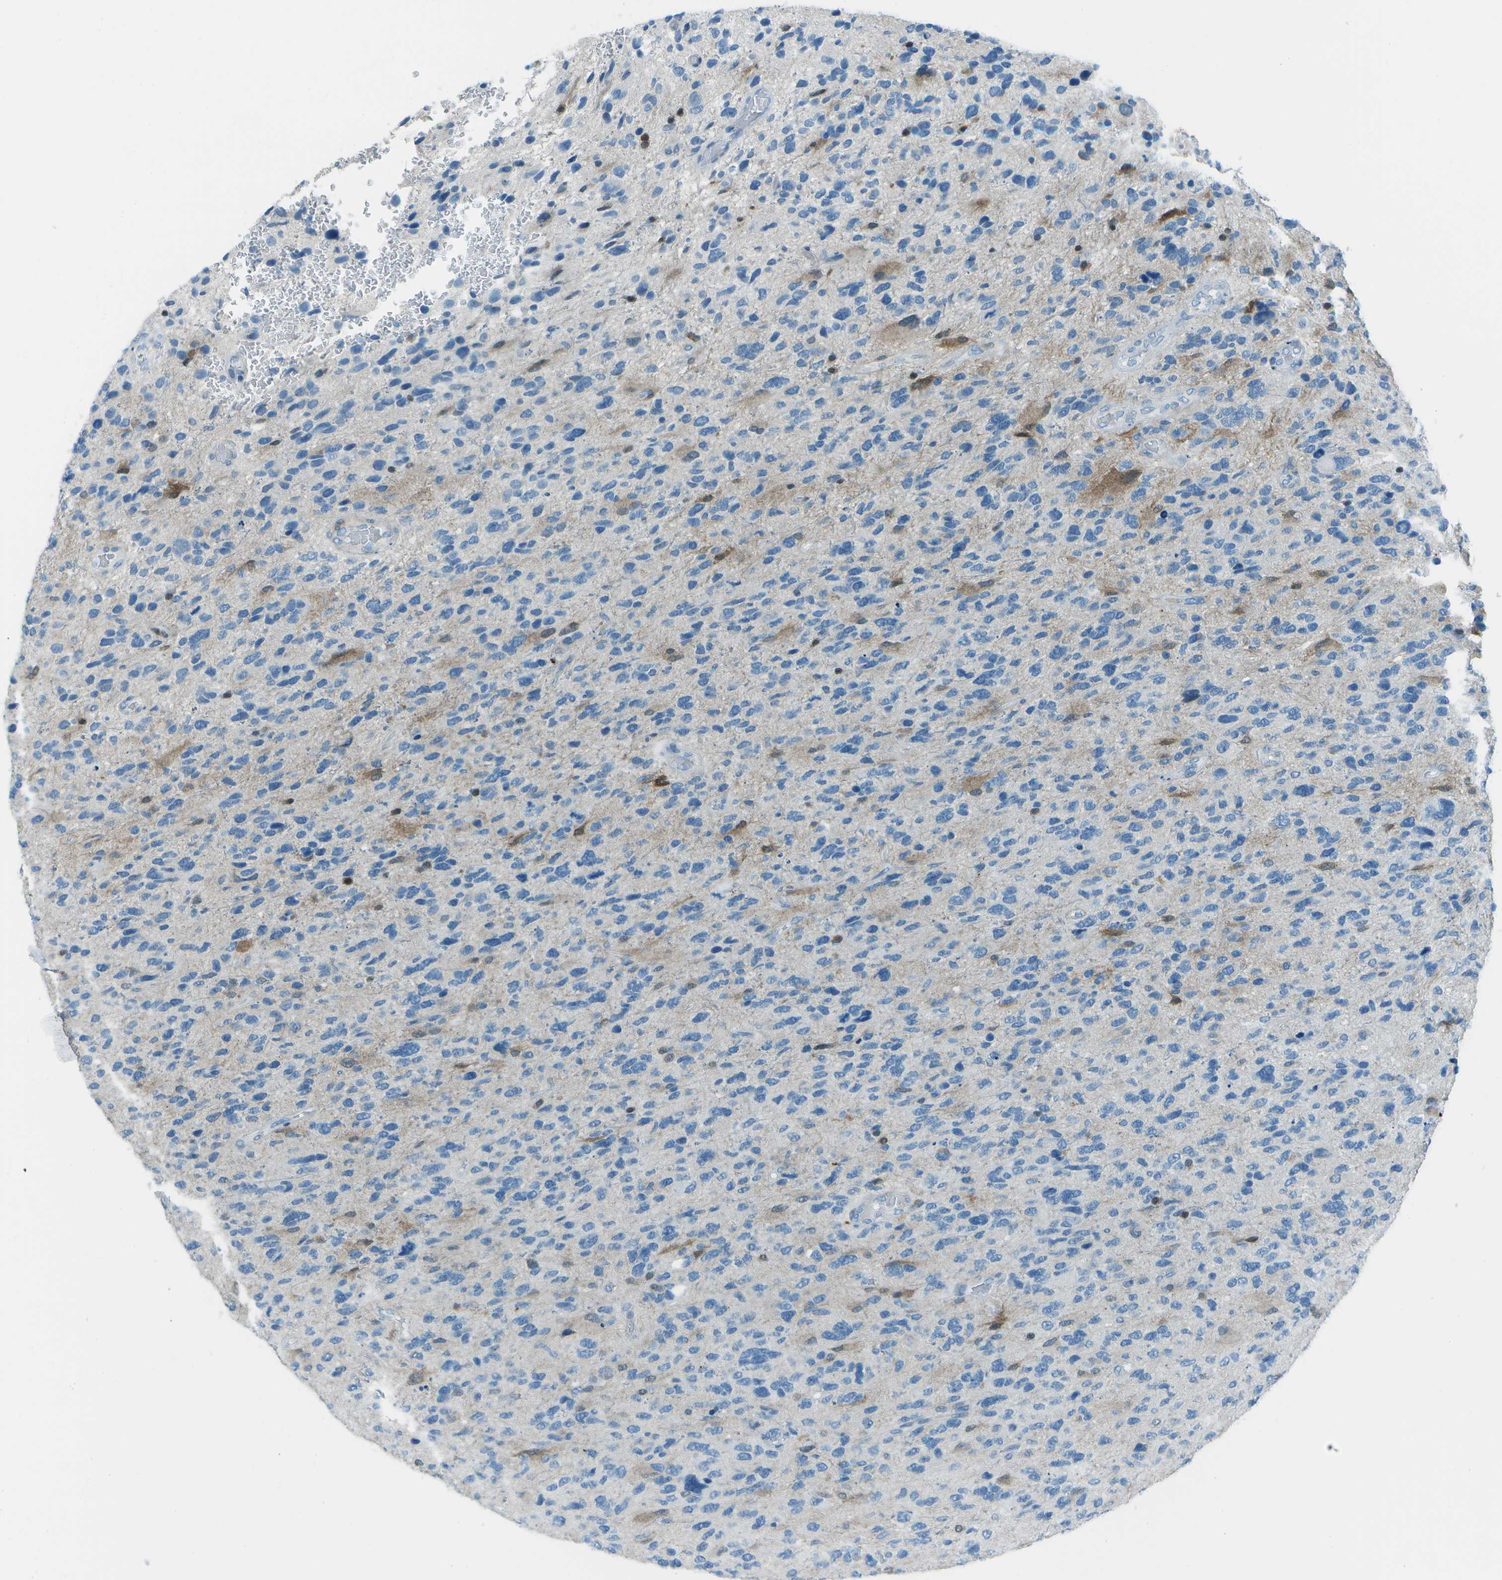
{"staining": {"intensity": "moderate", "quantity": "<25%", "location": "nuclear"}, "tissue": "glioma", "cell_type": "Tumor cells", "image_type": "cancer", "snomed": [{"axis": "morphology", "description": "Glioma, malignant, High grade"}, {"axis": "topography", "description": "Brain"}], "caption": "Immunohistochemical staining of malignant high-grade glioma demonstrates moderate nuclear protein expression in approximately <25% of tumor cells.", "gene": "FGF1", "patient": {"sex": "female", "age": 58}}